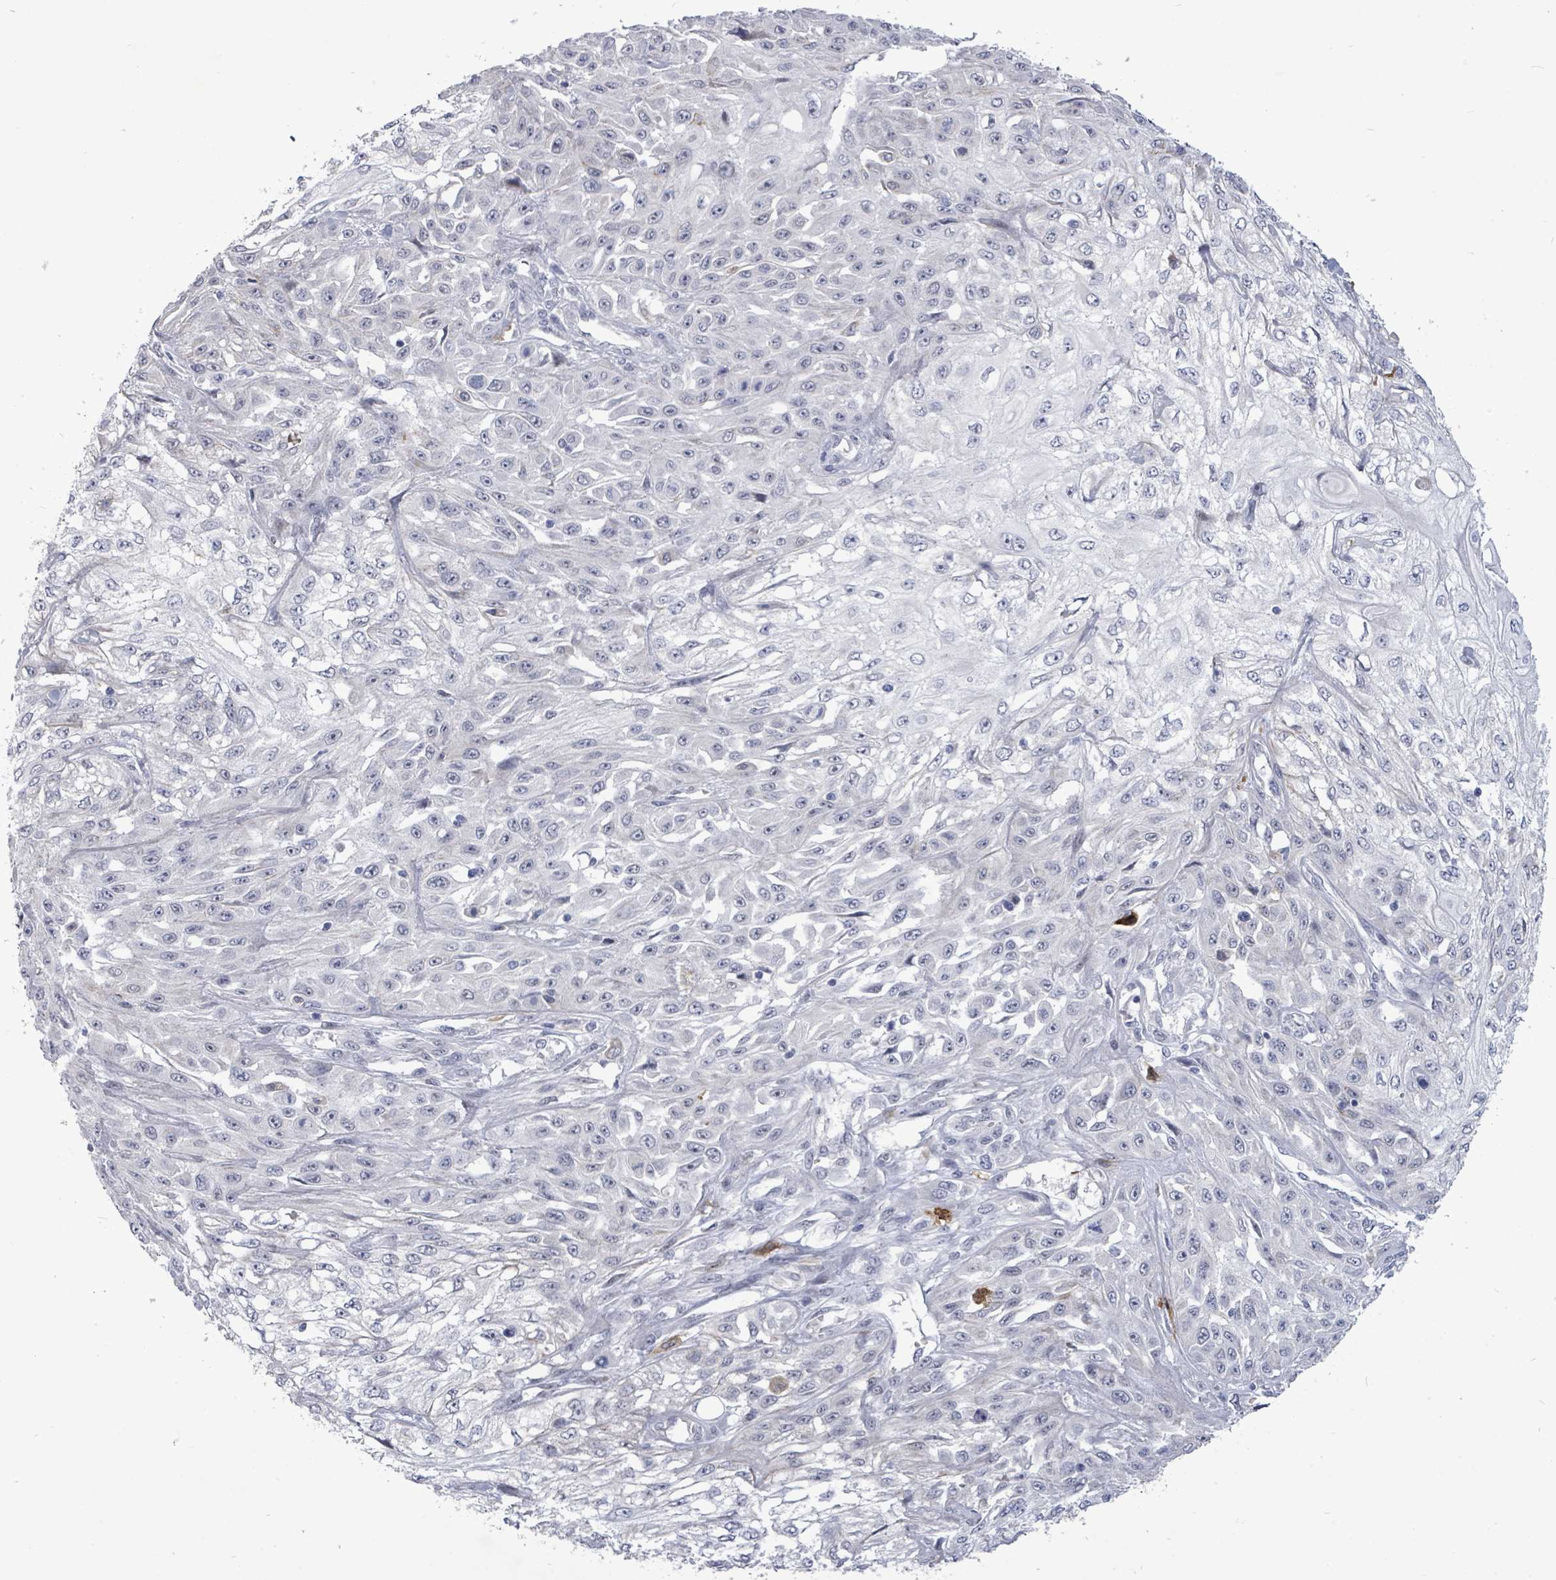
{"staining": {"intensity": "negative", "quantity": "none", "location": "none"}, "tissue": "skin cancer", "cell_type": "Tumor cells", "image_type": "cancer", "snomed": [{"axis": "morphology", "description": "Squamous cell carcinoma, NOS"}, {"axis": "morphology", "description": "Squamous cell carcinoma, metastatic, NOS"}, {"axis": "topography", "description": "Skin"}, {"axis": "topography", "description": "Lymph node"}], "caption": "Image shows no significant protein positivity in tumor cells of skin metastatic squamous cell carcinoma.", "gene": "CT45A5", "patient": {"sex": "male", "age": 75}}